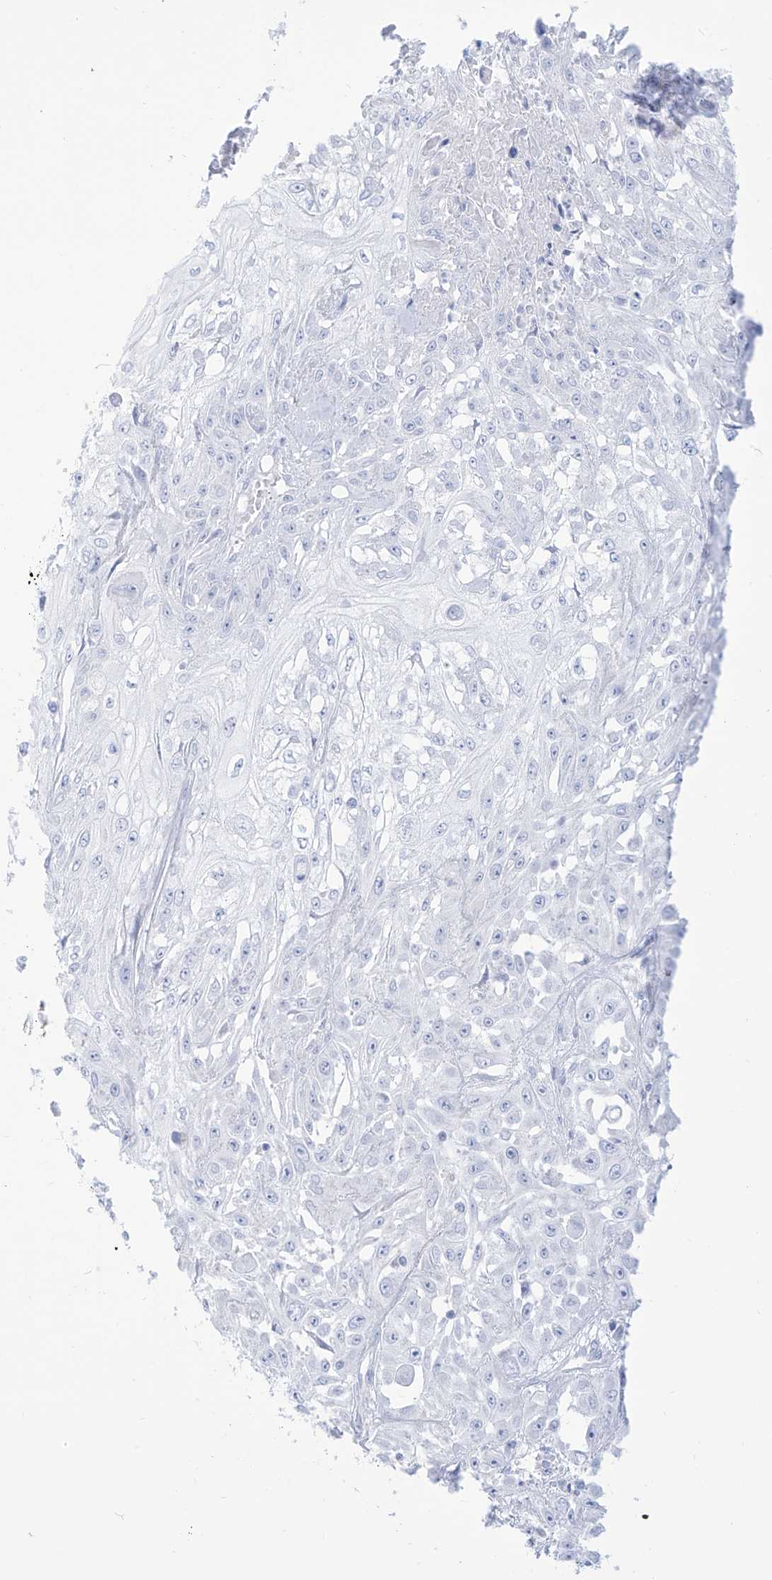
{"staining": {"intensity": "negative", "quantity": "none", "location": "none"}, "tissue": "skin cancer", "cell_type": "Tumor cells", "image_type": "cancer", "snomed": [{"axis": "morphology", "description": "Squamous cell carcinoma, NOS"}, {"axis": "morphology", "description": "Squamous cell carcinoma, metastatic, NOS"}, {"axis": "topography", "description": "Skin"}, {"axis": "topography", "description": "Lymph node"}], "caption": "Skin cancer stained for a protein using immunohistochemistry (IHC) reveals no staining tumor cells.", "gene": "SLC26A3", "patient": {"sex": "male", "age": 75}}